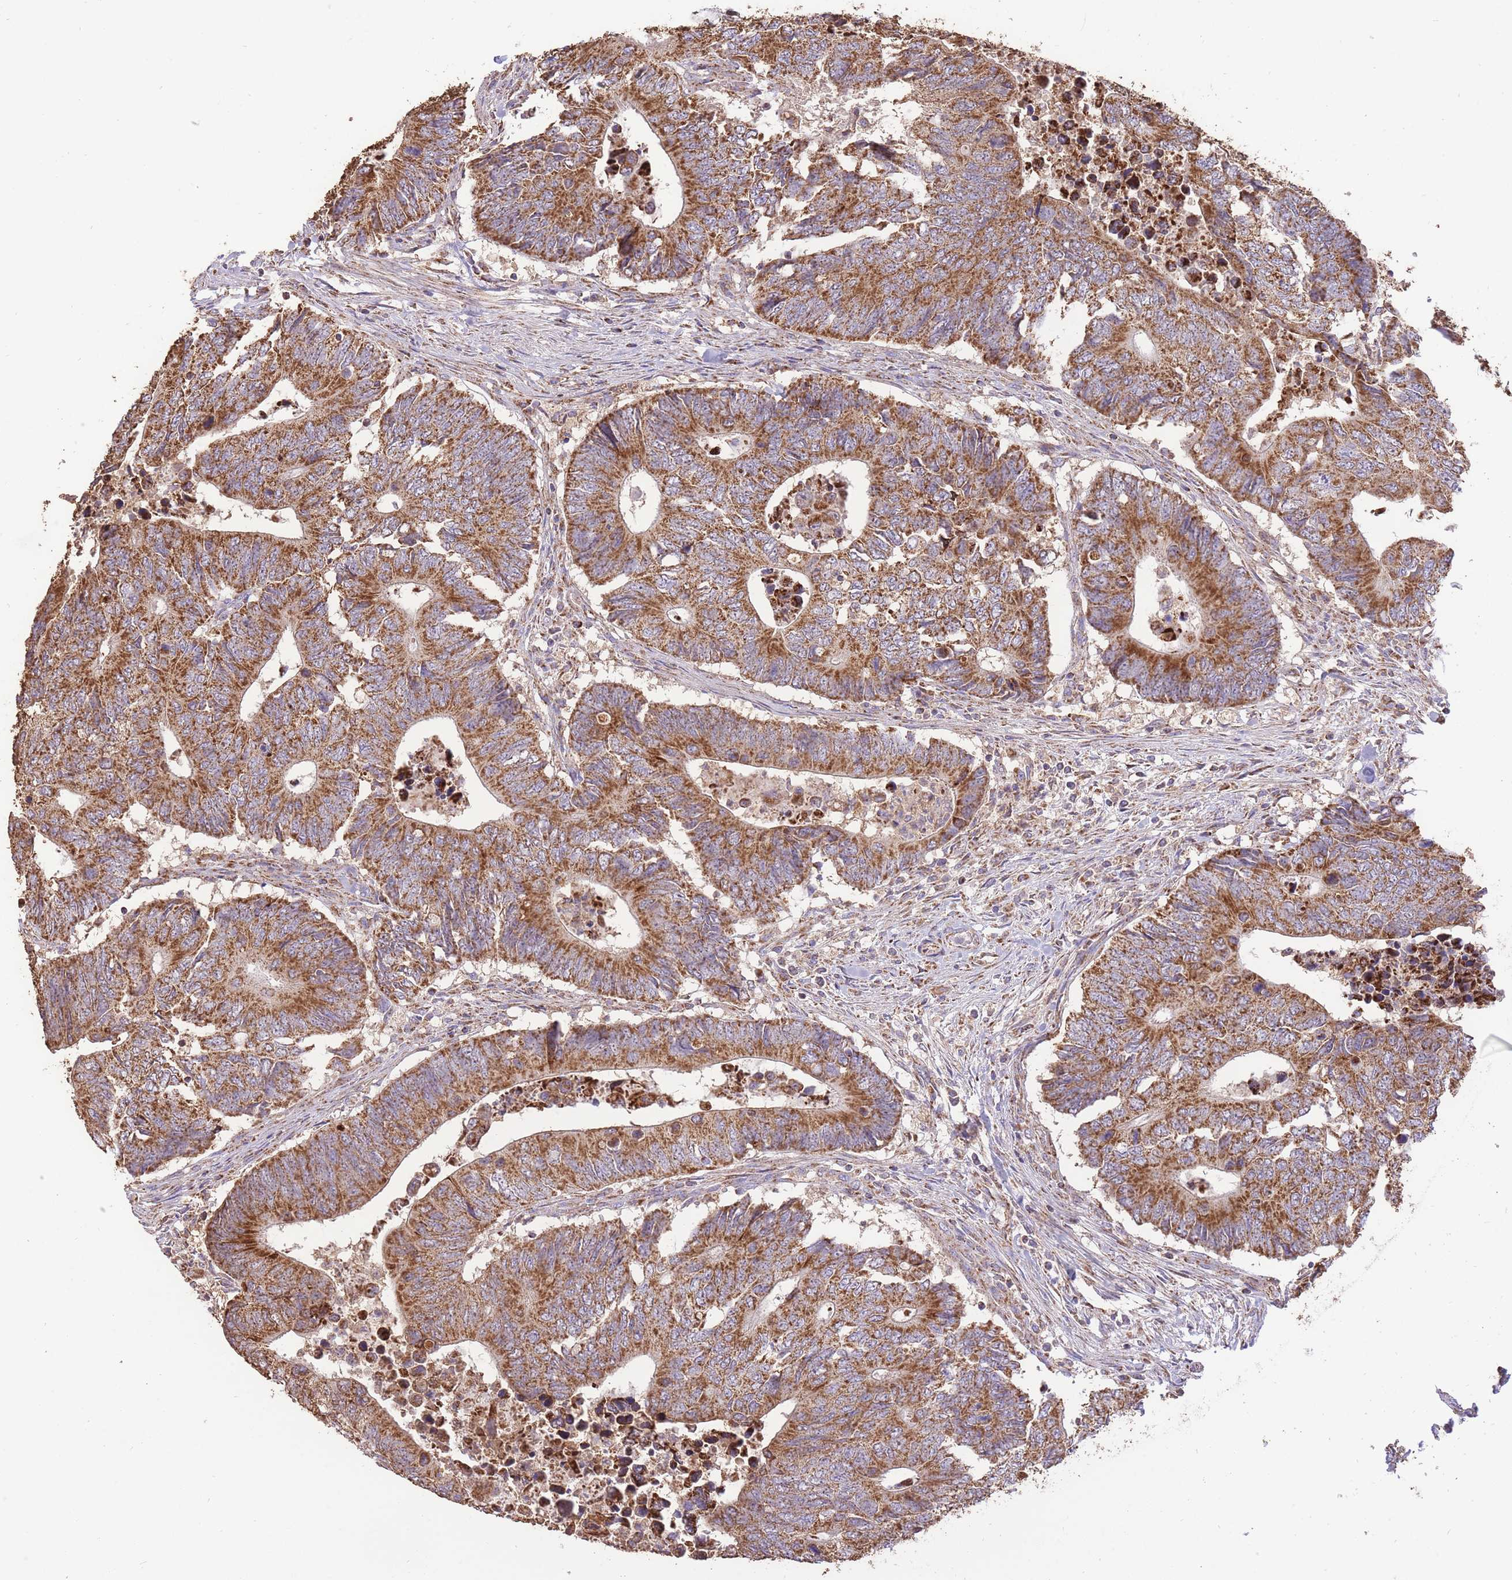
{"staining": {"intensity": "strong", "quantity": ">75%", "location": "cytoplasmic/membranous"}, "tissue": "colorectal cancer", "cell_type": "Tumor cells", "image_type": "cancer", "snomed": [{"axis": "morphology", "description": "Adenocarcinoma, NOS"}, {"axis": "topography", "description": "Colon"}], "caption": "This image shows colorectal cancer stained with IHC to label a protein in brown. The cytoplasmic/membranous of tumor cells show strong positivity for the protein. Nuclei are counter-stained blue.", "gene": "PREP", "patient": {"sex": "male", "age": 87}}